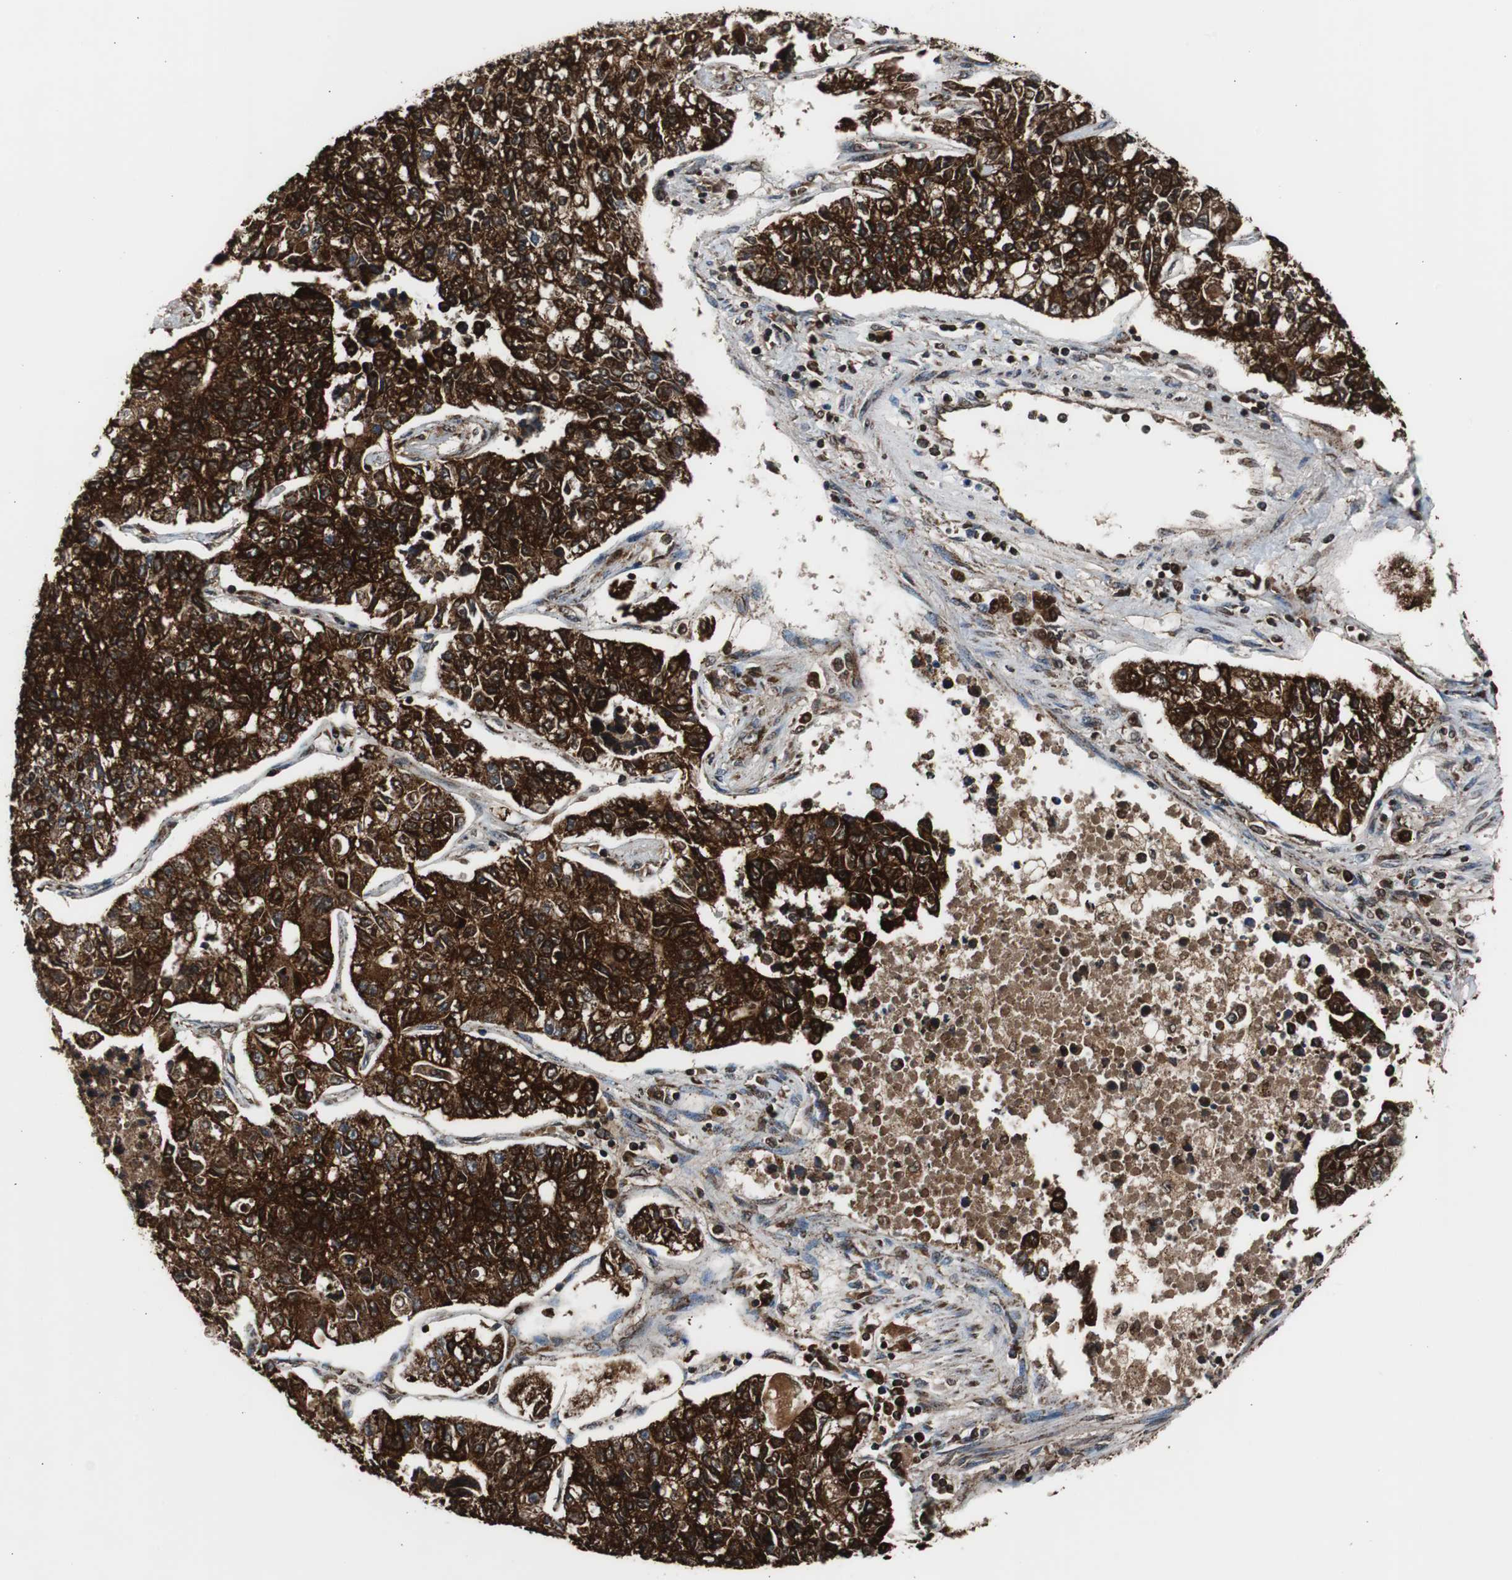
{"staining": {"intensity": "strong", "quantity": ">75%", "location": "cytoplasmic/membranous"}, "tissue": "lung cancer", "cell_type": "Tumor cells", "image_type": "cancer", "snomed": [{"axis": "morphology", "description": "Adenocarcinoma, NOS"}, {"axis": "topography", "description": "Lung"}], "caption": "Immunohistochemical staining of human adenocarcinoma (lung) demonstrates strong cytoplasmic/membranous protein expression in about >75% of tumor cells. (DAB IHC with brightfield microscopy, high magnification).", "gene": "HSPA9", "patient": {"sex": "male", "age": 49}}